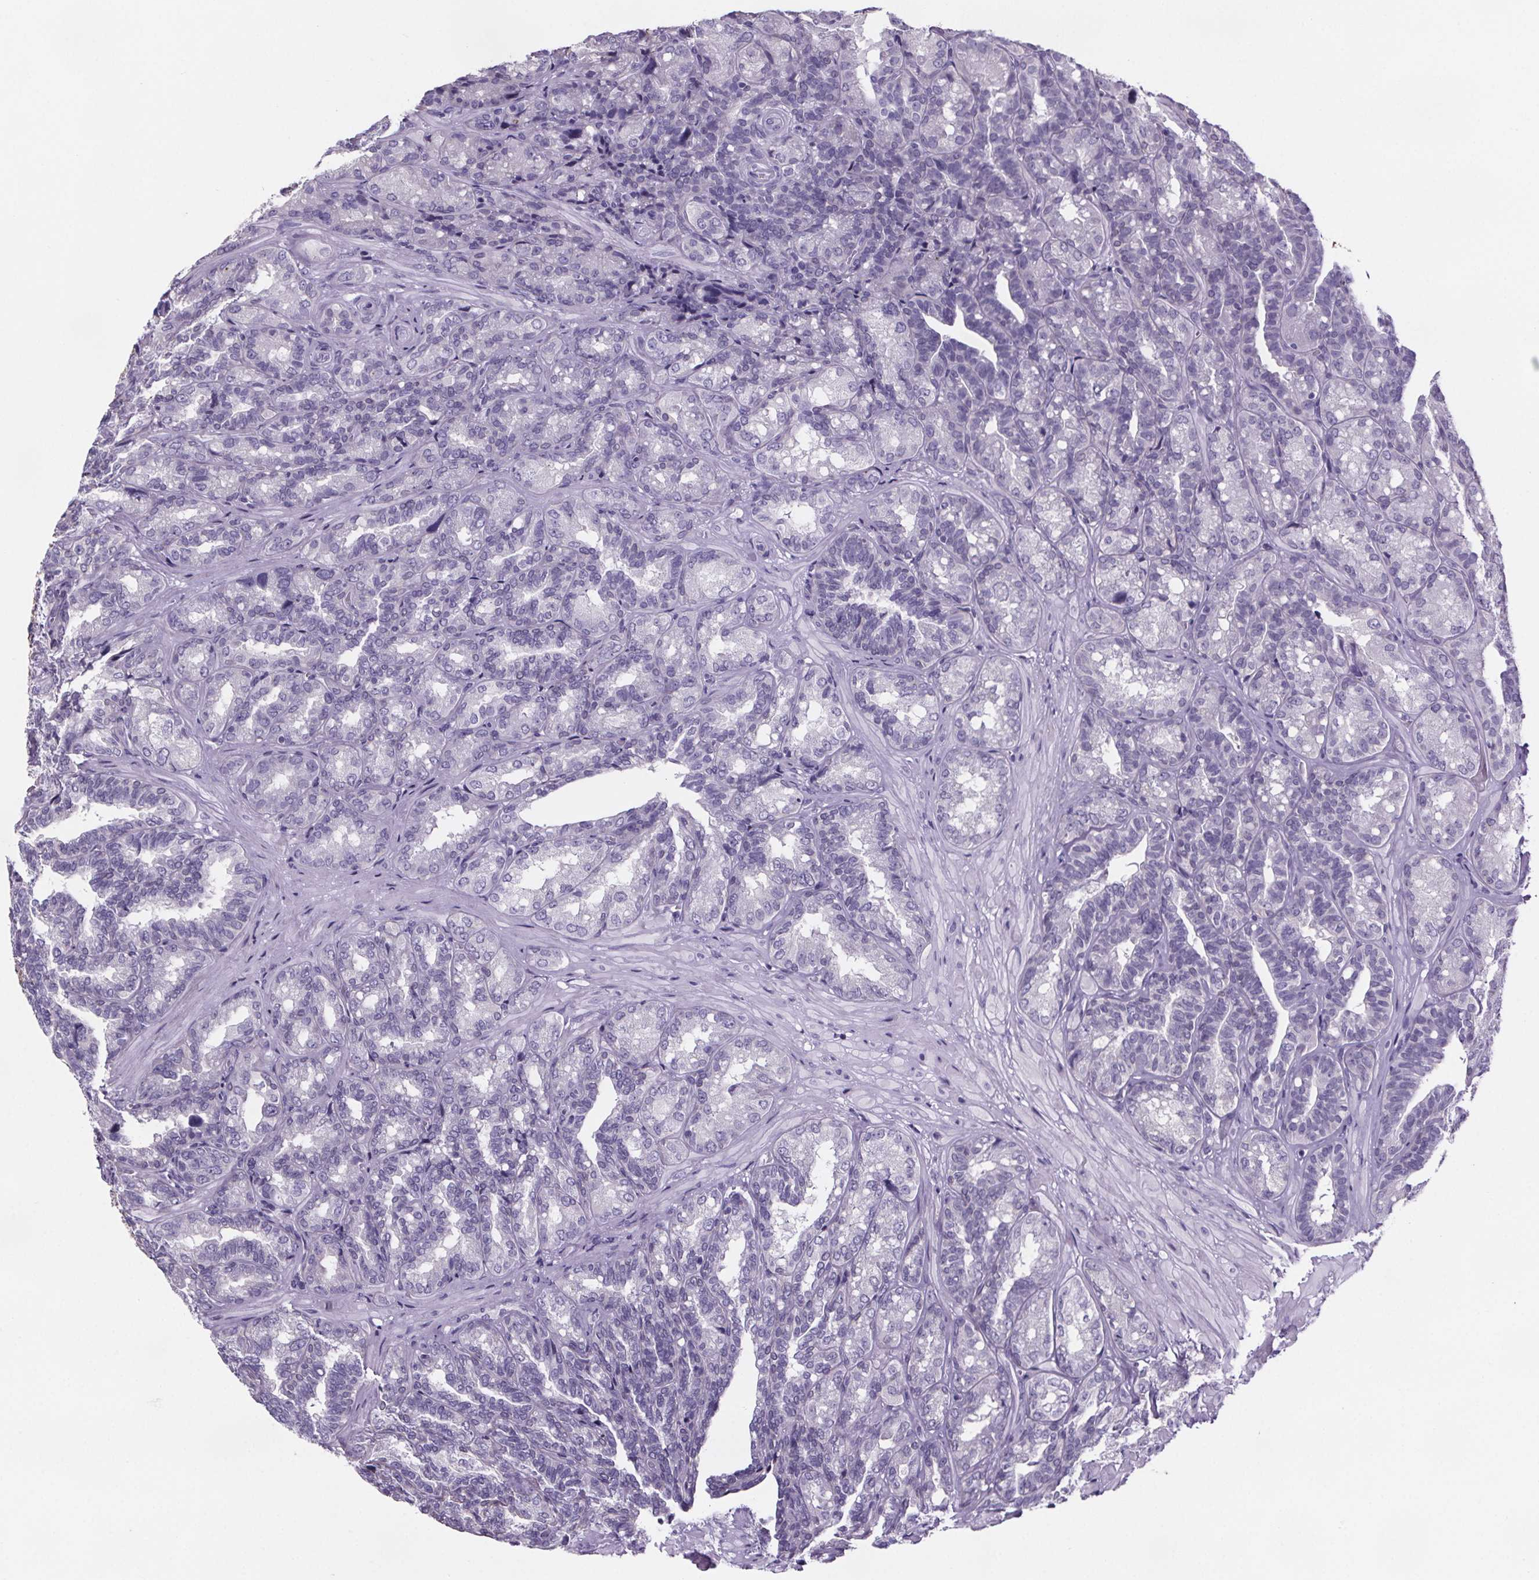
{"staining": {"intensity": "negative", "quantity": "none", "location": "none"}, "tissue": "seminal vesicle", "cell_type": "Glandular cells", "image_type": "normal", "snomed": [{"axis": "morphology", "description": "Normal tissue, NOS"}, {"axis": "topography", "description": "Seminal veicle"}], "caption": "High power microscopy image of an immunohistochemistry photomicrograph of normal seminal vesicle, revealing no significant staining in glandular cells.", "gene": "CUBN", "patient": {"sex": "male", "age": 68}}